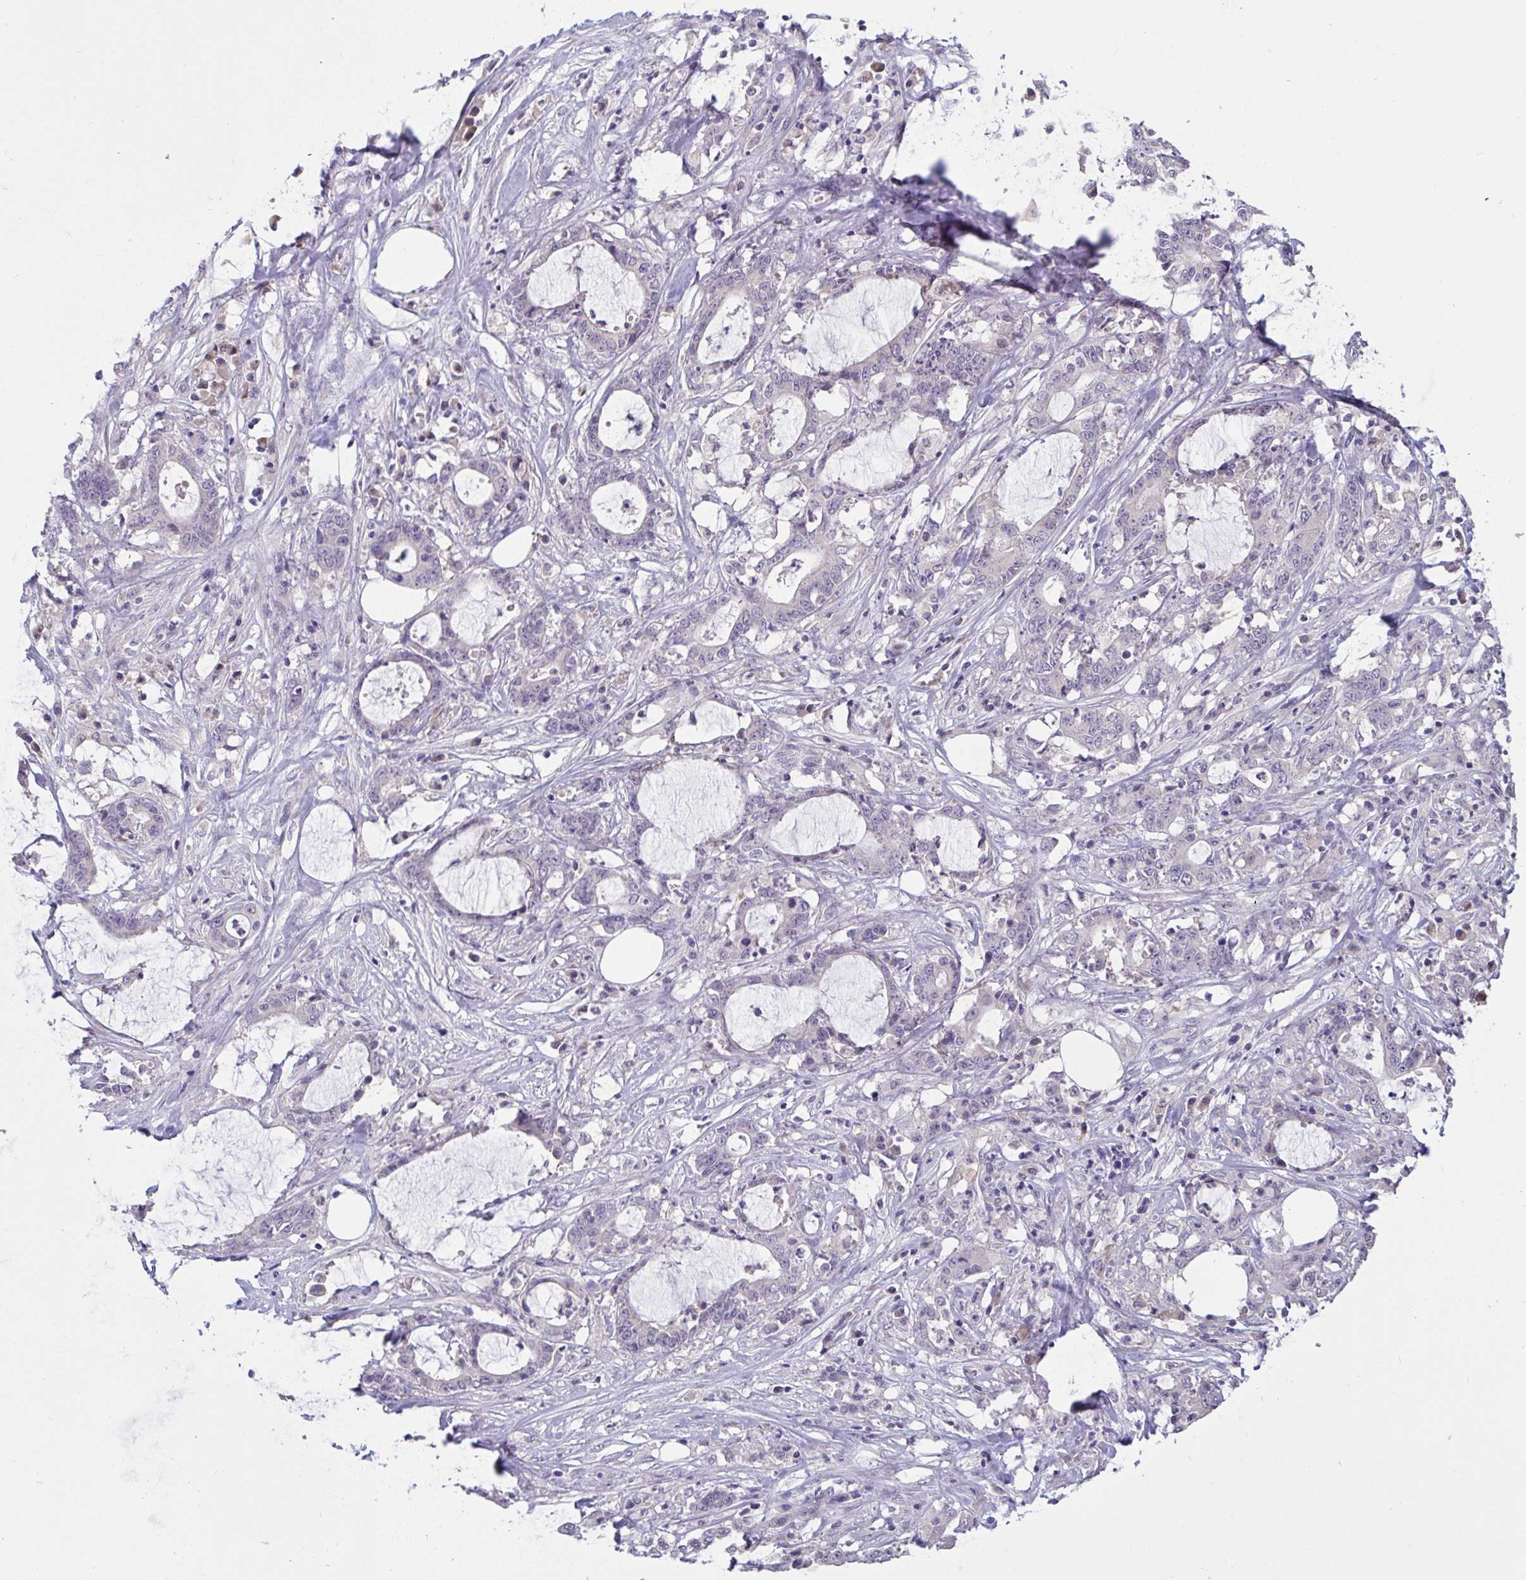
{"staining": {"intensity": "negative", "quantity": "none", "location": "none"}, "tissue": "stomach cancer", "cell_type": "Tumor cells", "image_type": "cancer", "snomed": [{"axis": "morphology", "description": "Adenocarcinoma, NOS"}, {"axis": "topography", "description": "Stomach, upper"}], "caption": "A micrograph of adenocarcinoma (stomach) stained for a protein exhibits no brown staining in tumor cells. The staining was performed using DAB to visualize the protein expression in brown, while the nuclei were stained in blue with hematoxylin (Magnification: 20x).", "gene": "TMEM41A", "patient": {"sex": "male", "age": 68}}